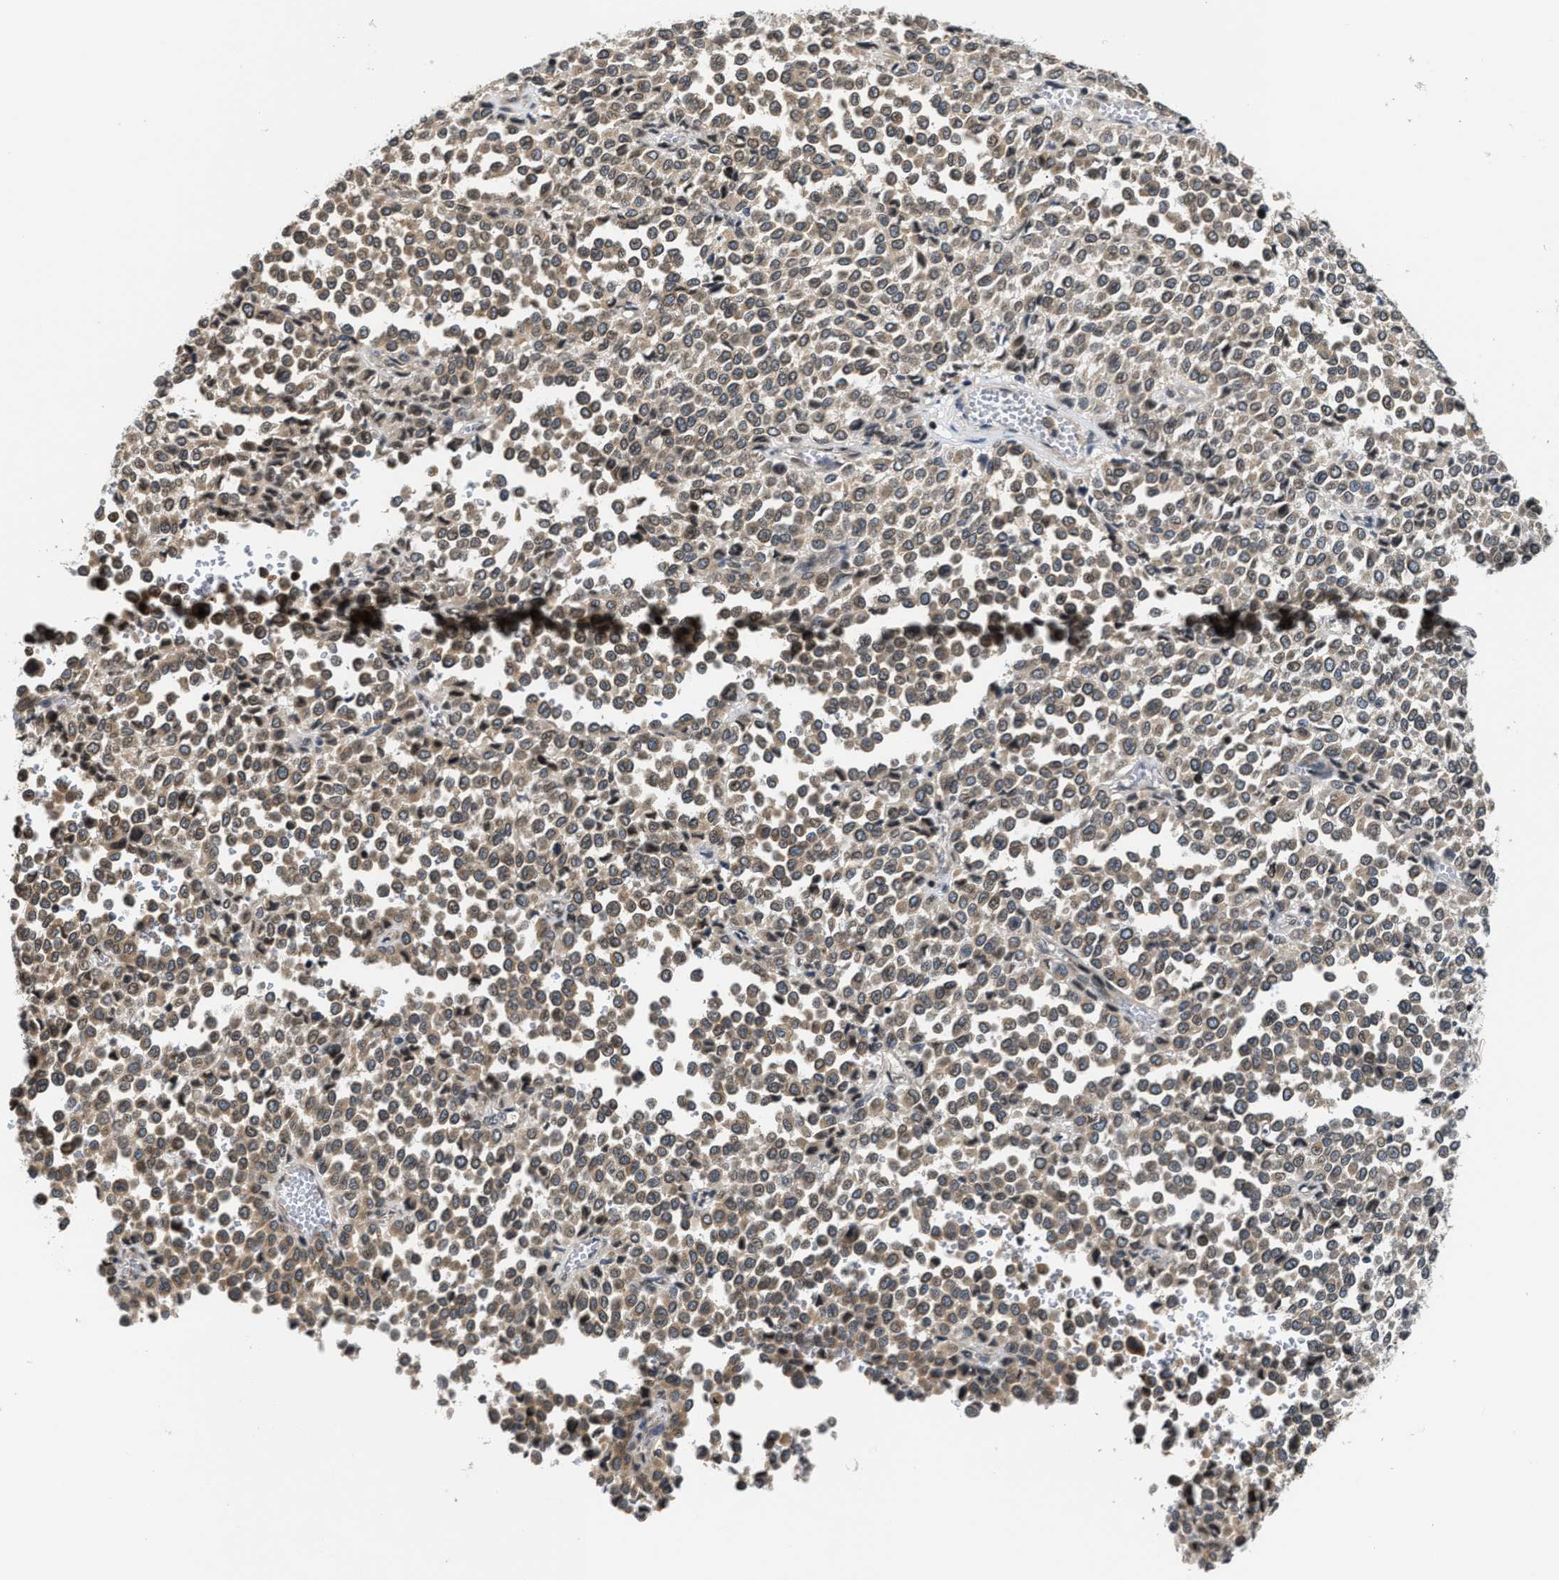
{"staining": {"intensity": "weak", "quantity": ">75%", "location": "cytoplasmic/membranous"}, "tissue": "melanoma", "cell_type": "Tumor cells", "image_type": "cancer", "snomed": [{"axis": "morphology", "description": "Malignant melanoma, Metastatic site"}, {"axis": "topography", "description": "Pancreas"}], "caption": "Weak cytoplasmic/membranous staining is present in about >75% of tumor cells in melanoma. The protein is stained brown, and the nuclei are stained in blue (DAB (3,3'-diaminobenzidine) IHC with brightfield microscopy, high magnification).", "gene": "RAB29", "patient": {"sex": "female", "age": 30}}